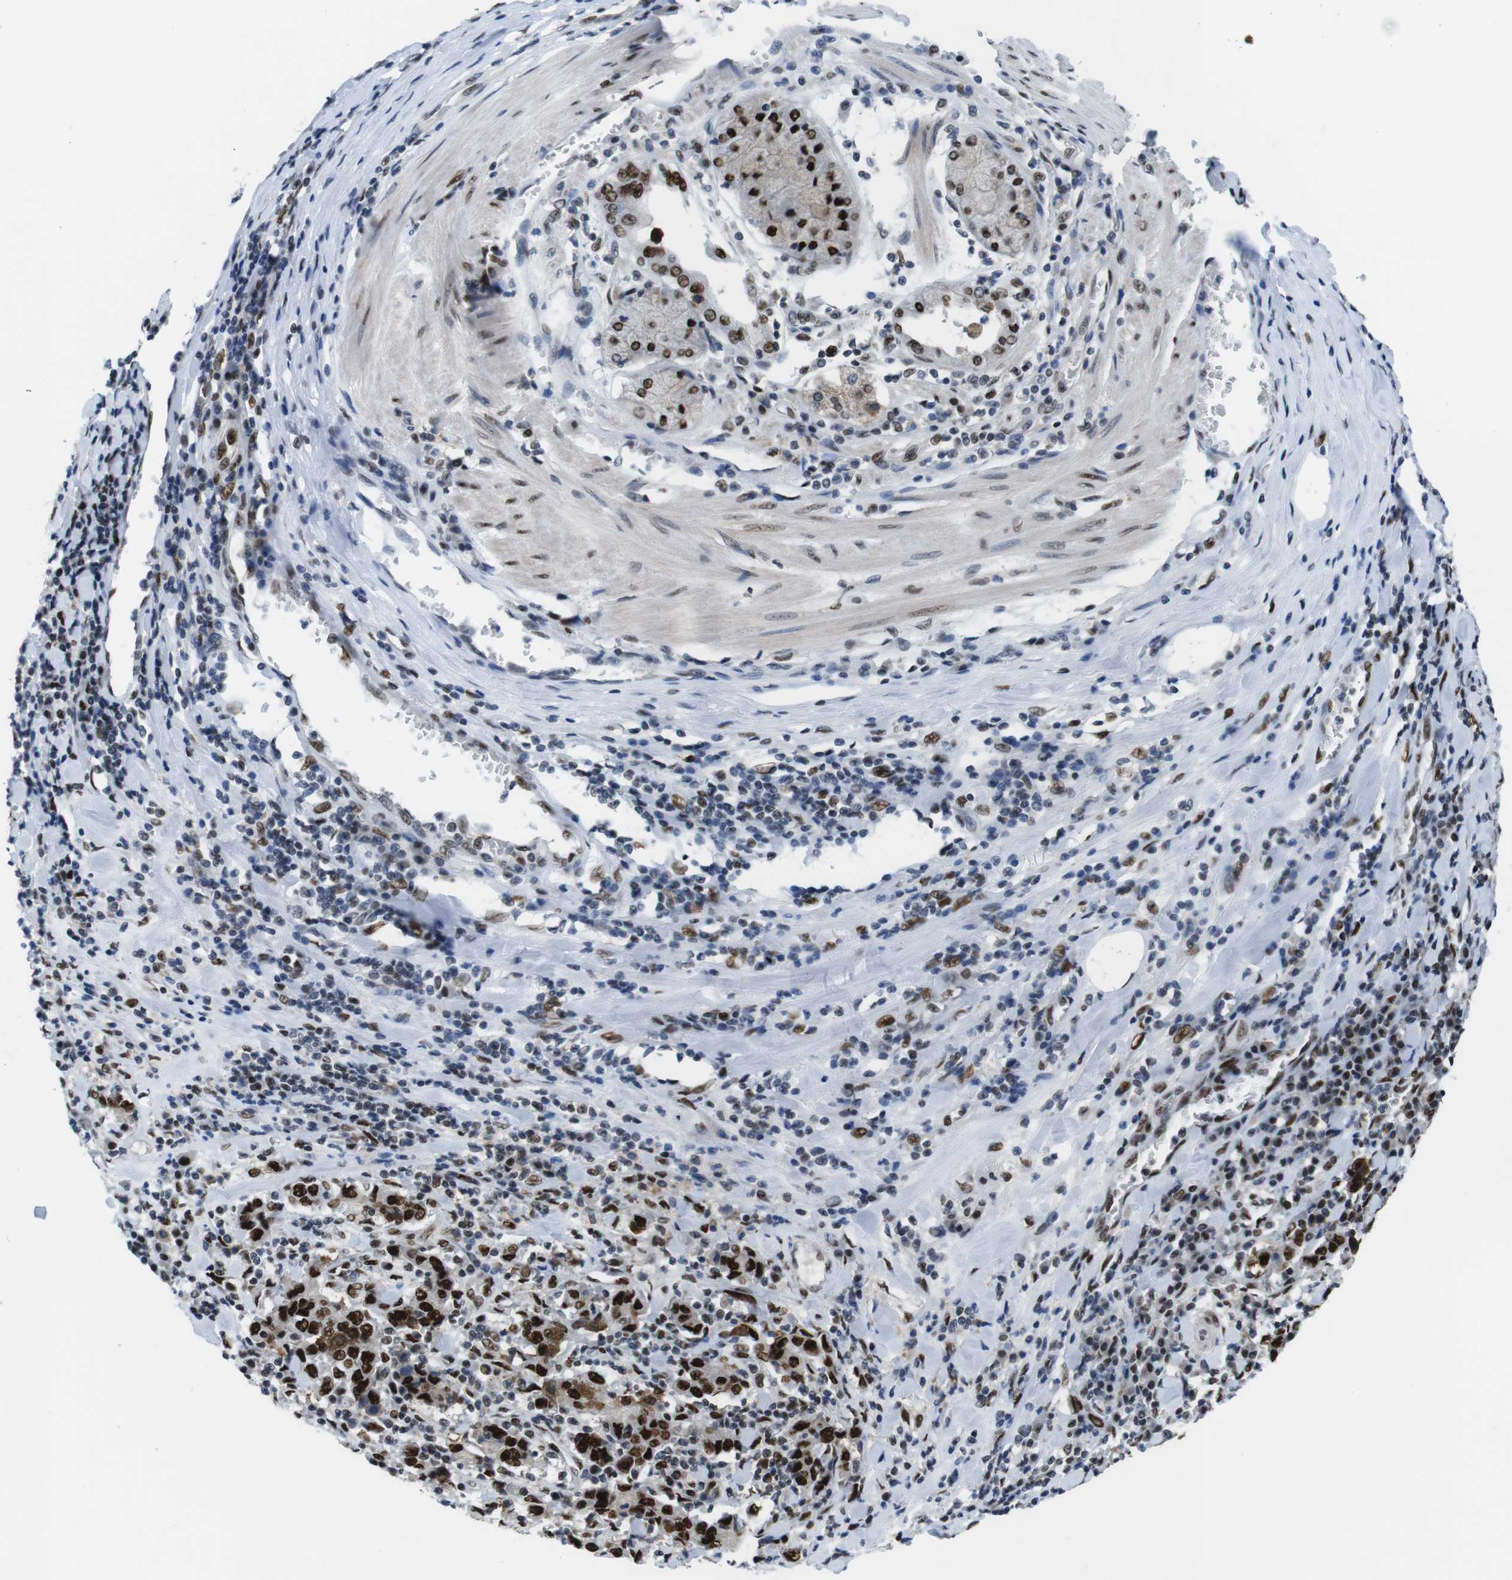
{"staining": {"intensity": "strong", "quantity": ">75%", "location": "nuclear"}, "tissue": "stomach cancer", "cell_type": "Tumor cells", "image_type": "cancer", "snomed": [{"axis": "morphology", "description": "Normal tissue, NOS"}, {"axis": "morphology", "description": "Adenocarcinoma, NOS"}, {"axis": "topography", "description": "Stomach, upper"}, {"axis": "topography", "description": "Stomach"}], "caption": "Human stomach cancer (adenocarcinoma) stained with a protein marker shows strong staining in tumor cells.", "gene": "PSME3", "patient": {"sex": "male", "age": 59}}